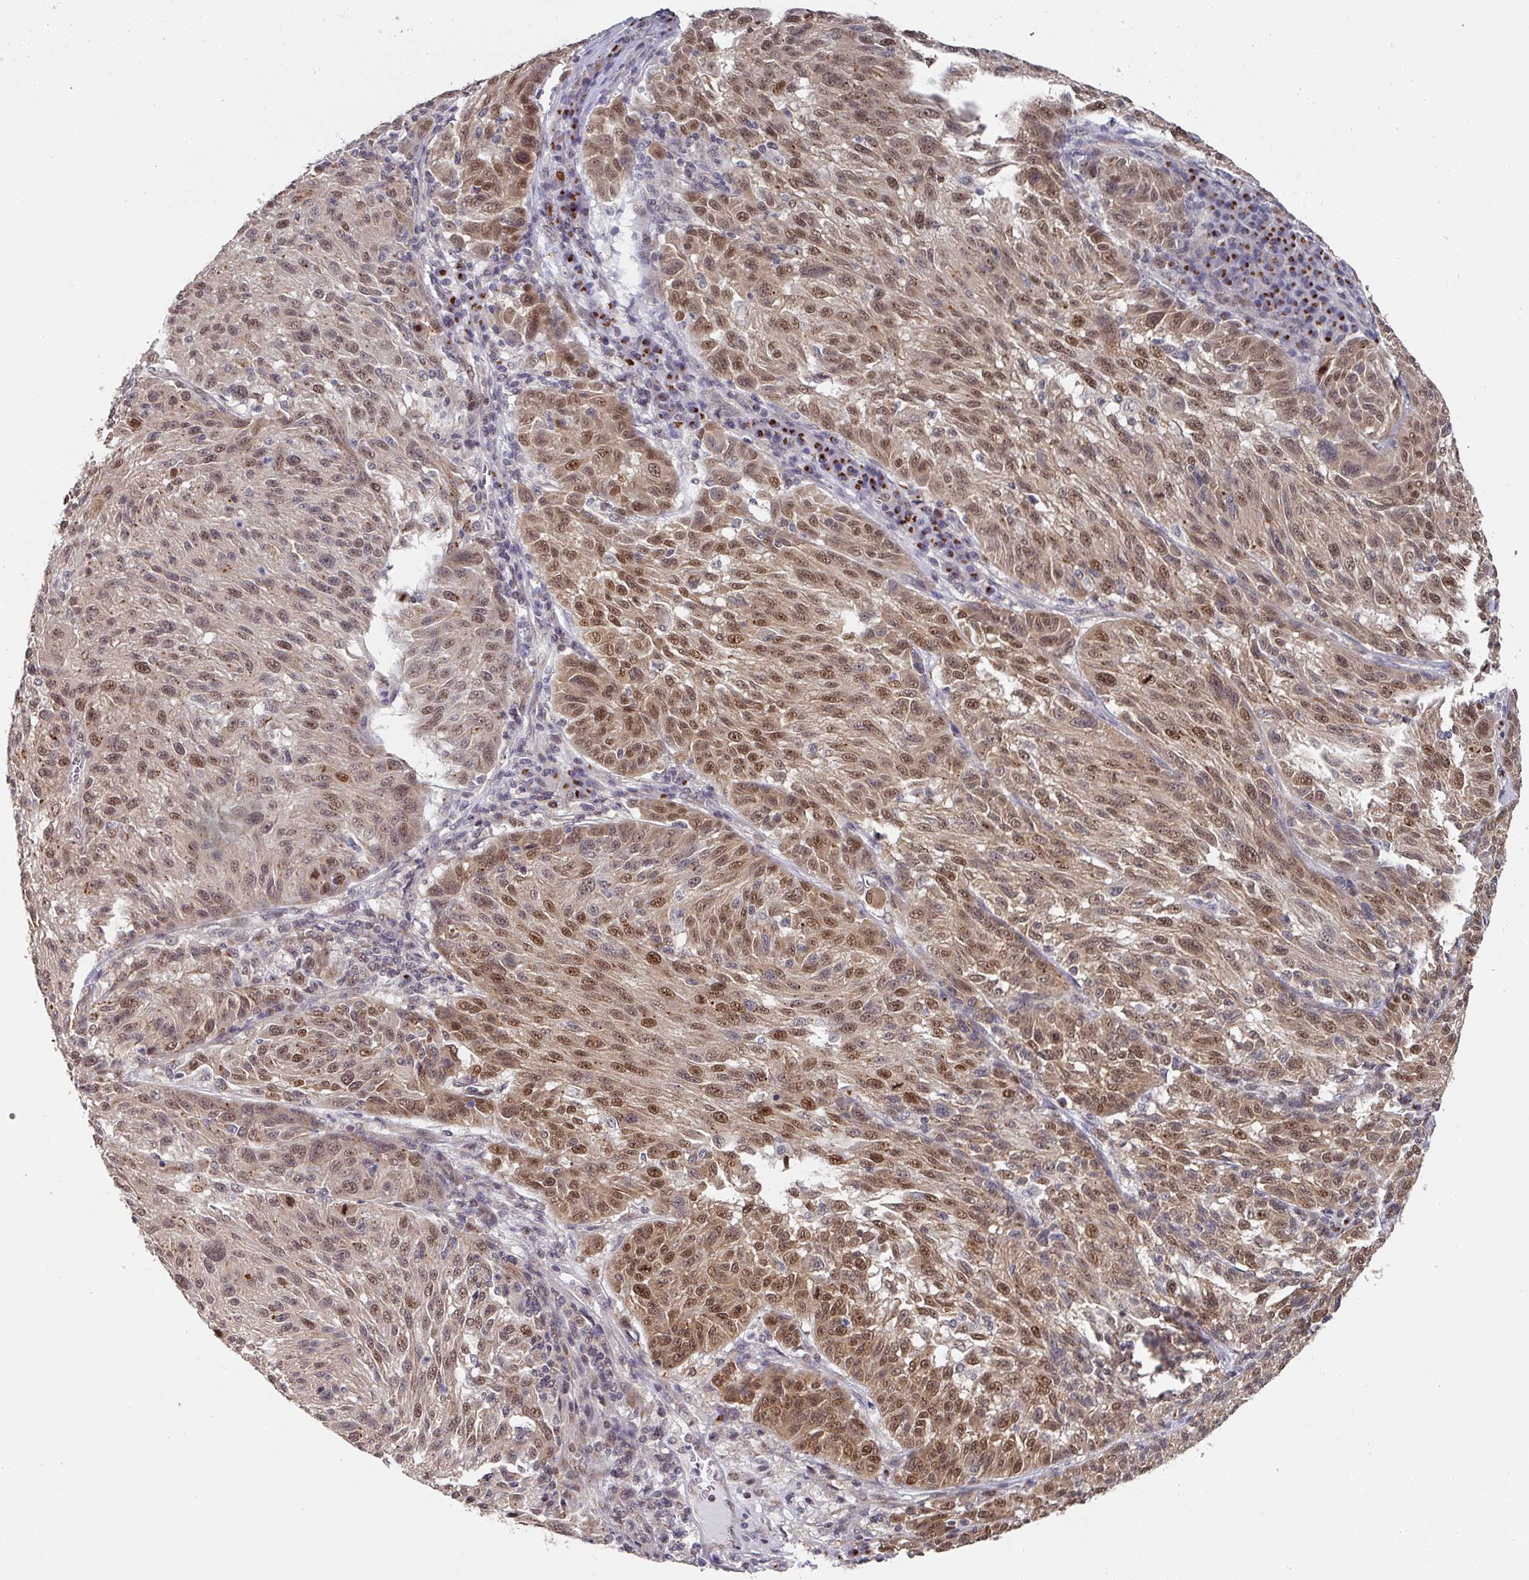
{"staining": {"intensity": "moderate", "quantity": ">75%", "location": "nuclear"}, "tissue": "melanoma", "cell_type": "Tumor cells", "image_type": "cancer", "snomed": [{"axis": "morphology", "description": "Malignant melanoma, NOS"}, {"axis": "topography", "description": "Skin"}], "caption": "Tumor cells reveal moderate nuclear positivity in about >75% of cells in malignant melanoma. (brown staining indicates protein expression, while blue staining denotes nuclei).", "gene": "C18orf25", "patient": {"sex": "male", "age": 53}}